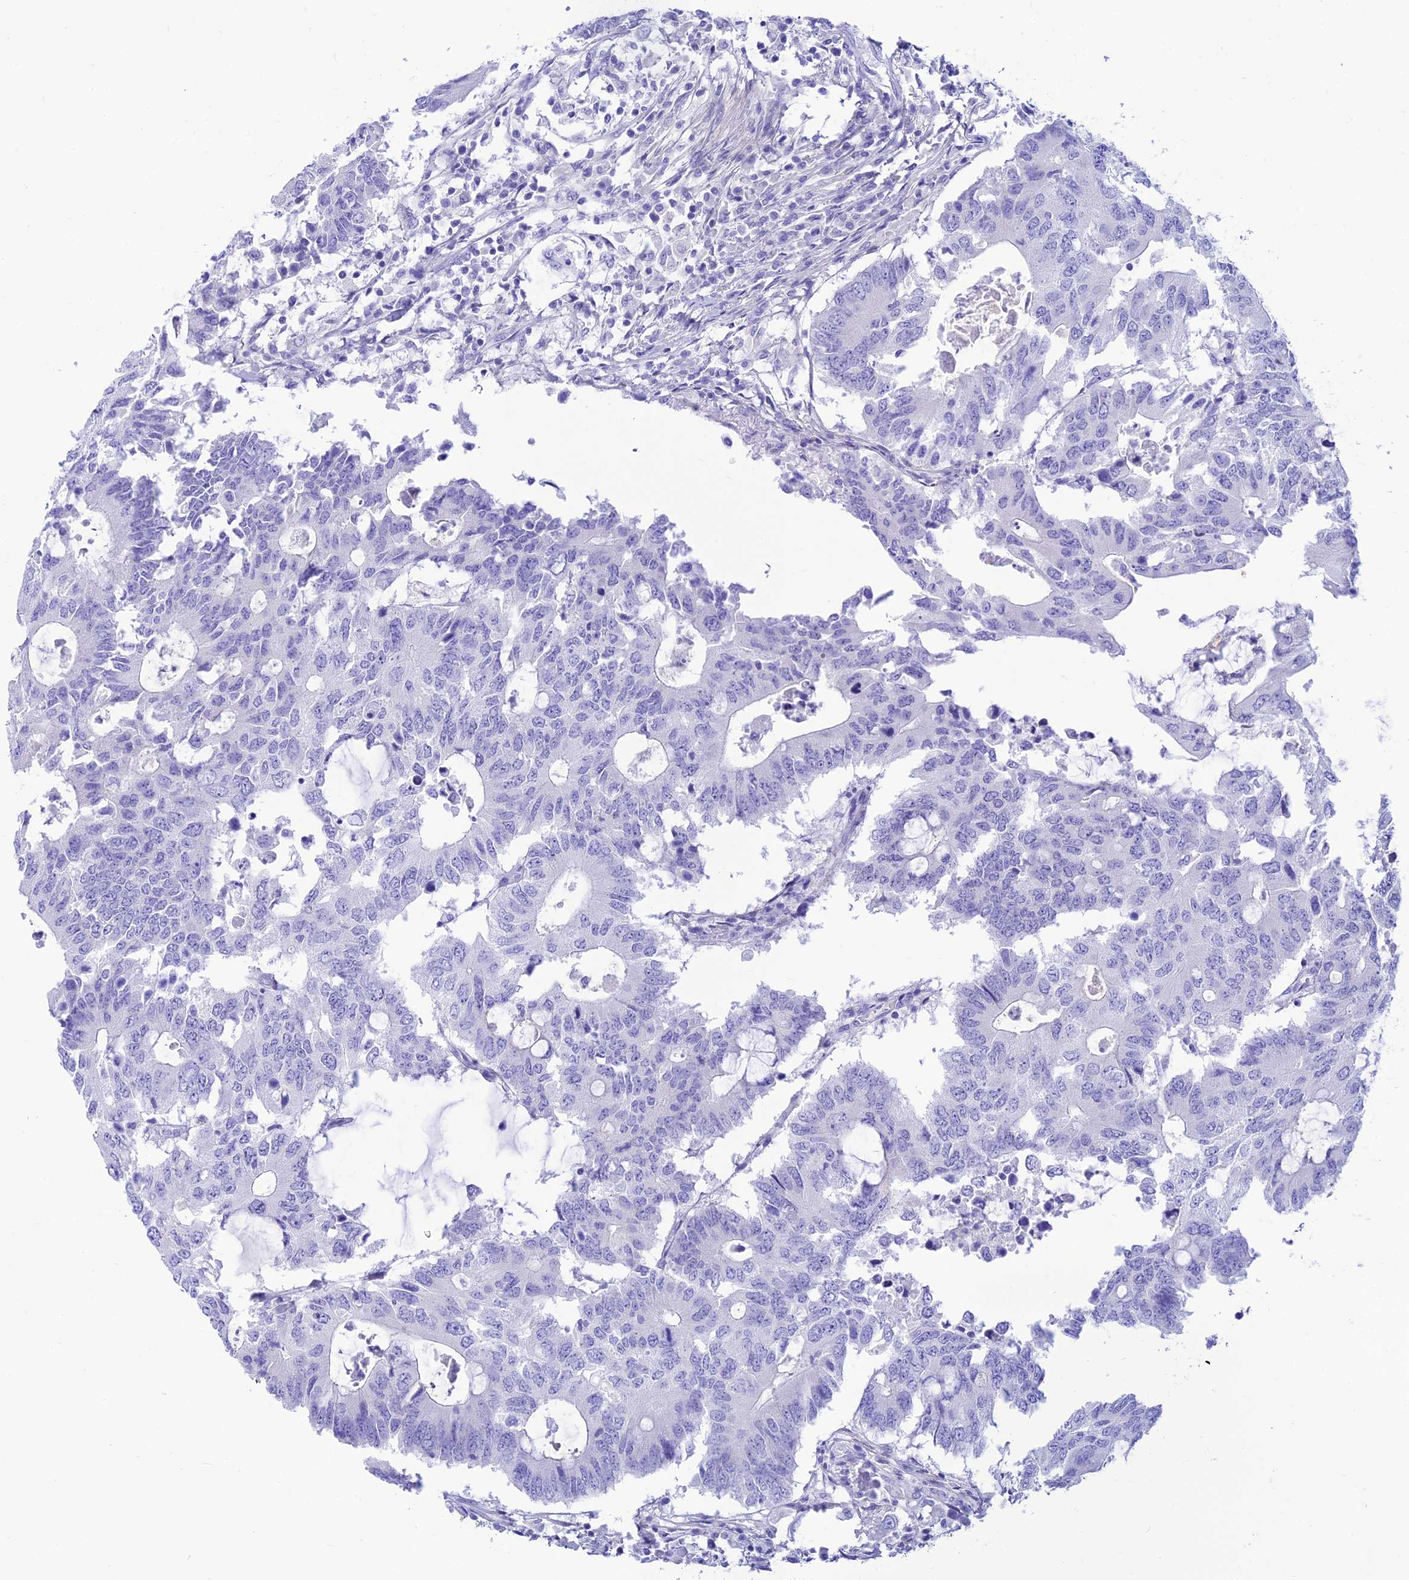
{"staining": {"intensity": "negative", "quantity": "none", "location": "none"}, "tissue": "colorectal cancer", "cell_type": "Tumor cells", "image_type": "cancer", "snomed": [{"axis": "morphology", "description": "Adenocarcinoma, NOS"}, {"axis": "topography", "description": "Colon"}], "caption": "Colorectal adenocarcinoma was stained to show a protein in brown. There is no significant expression in tumor cells.", "gene": "PRNP", "patient": {"sex": "male", "age": 71}}